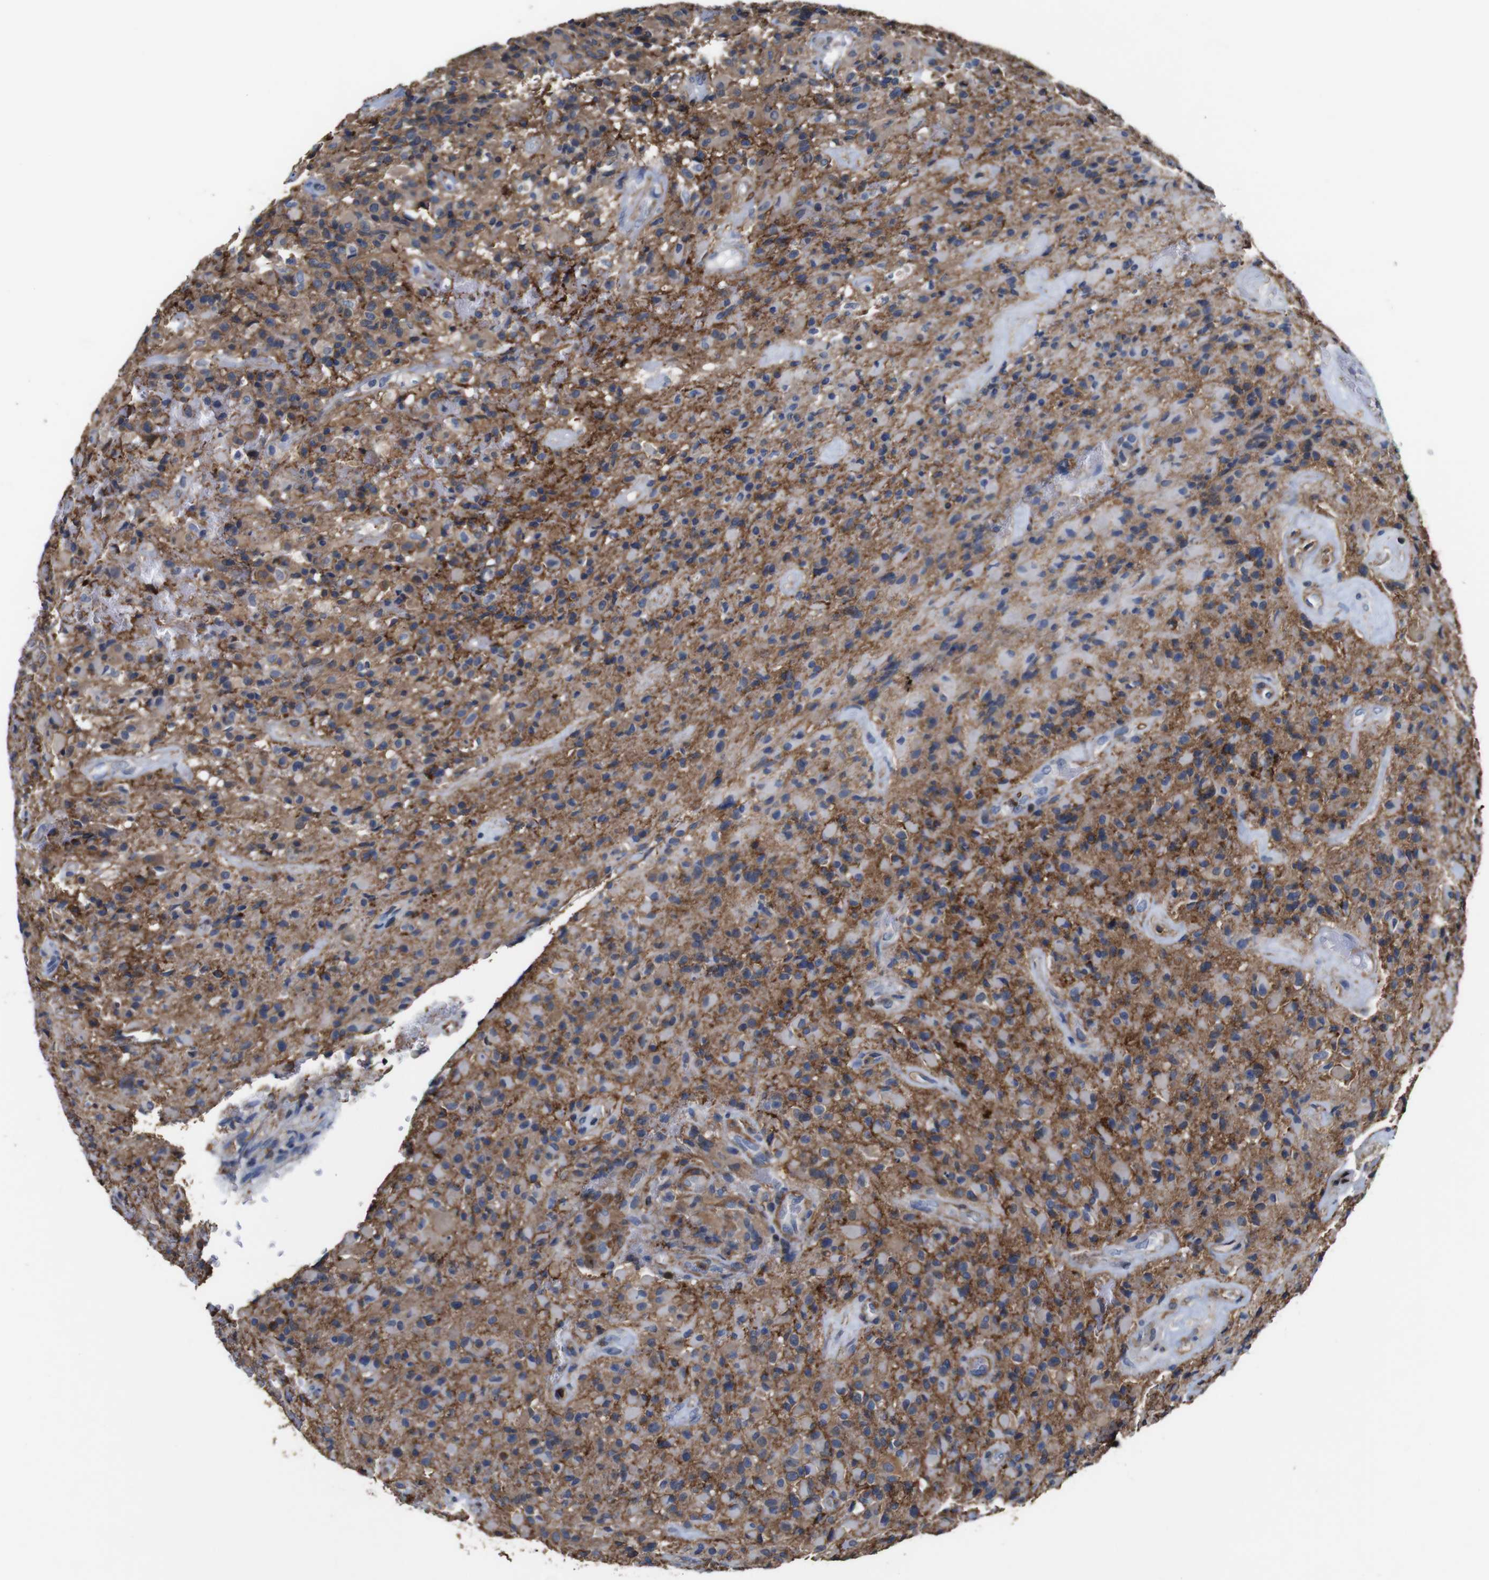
{"staining": {"intensity": "moderate", "quantity": "25%-75%", "location": "cytoplasmic/membranous"}, "tissue": "glioma", "cell_type": "Tumor cells", "image_type": "cancer", "snomed": [{"axis": "morphology", "description": "Glioma, malignant, High grade"}, {"axis": "topography", "description": "Brain"}], "caption": "Brown immunohistochemical staining in malignant glioma (high-grade) exhibits moderate cytoplasmic/membranous expression in approximately 25%-75% of tumor cells.", "gene": "PI4KA", "patient": {"sex": "male", "age": 71}}